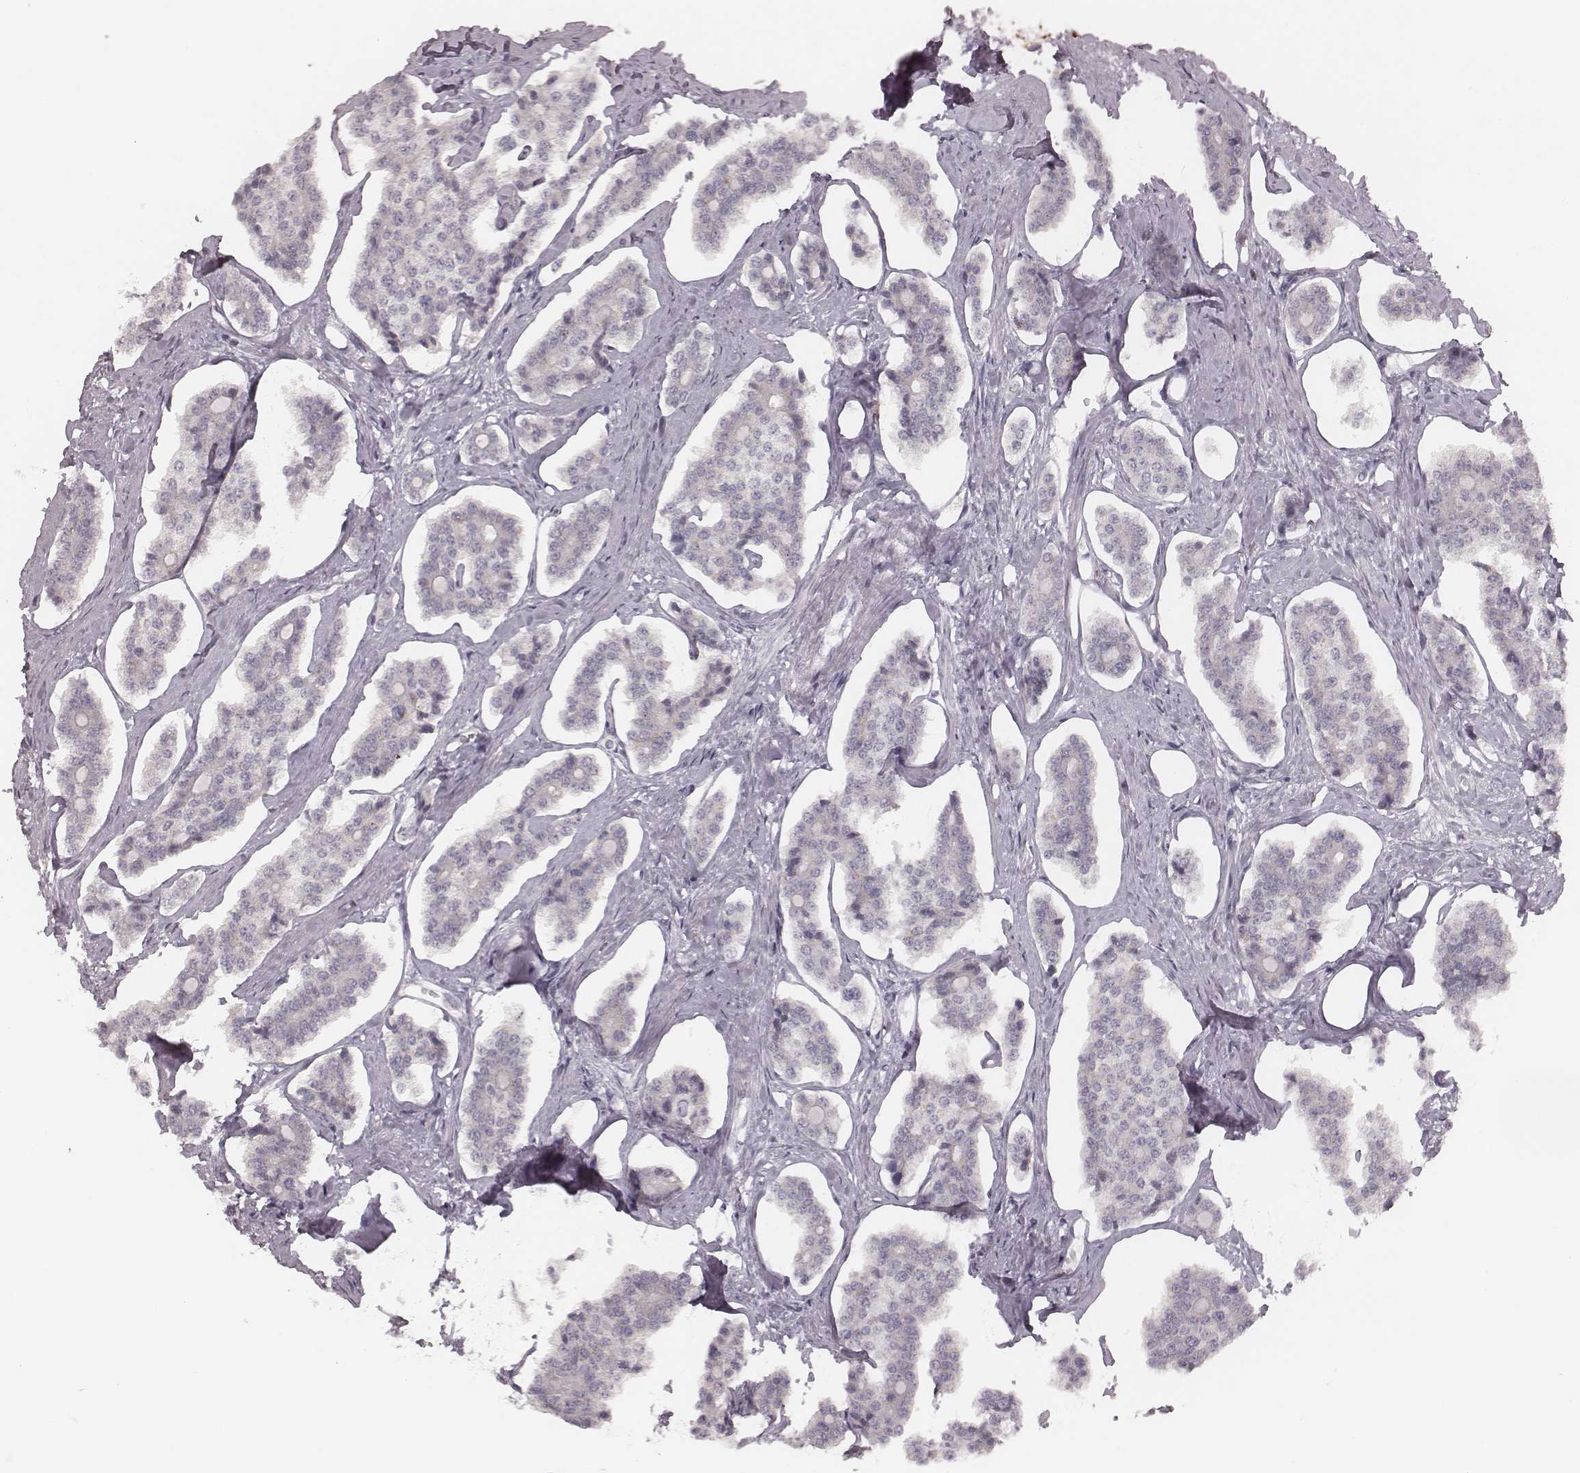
{"staining": {"intensity": "negative", "quantity": "none", "location": "none"}, "tissue": "carcinoid", "cell_type": "Tumor cells", "image_type": "cancer", "snomed": [{"axis": "morphology", "description": "Carcinoid, malignant, NOS"}, {"axis": "topography", "description": "Small intestine"}], "caption": "The micrograph displays no significant positivity in tumor cells of carcinoid.", "gene": "ACACB", "patient": {"sex": "female", "age": 65}}